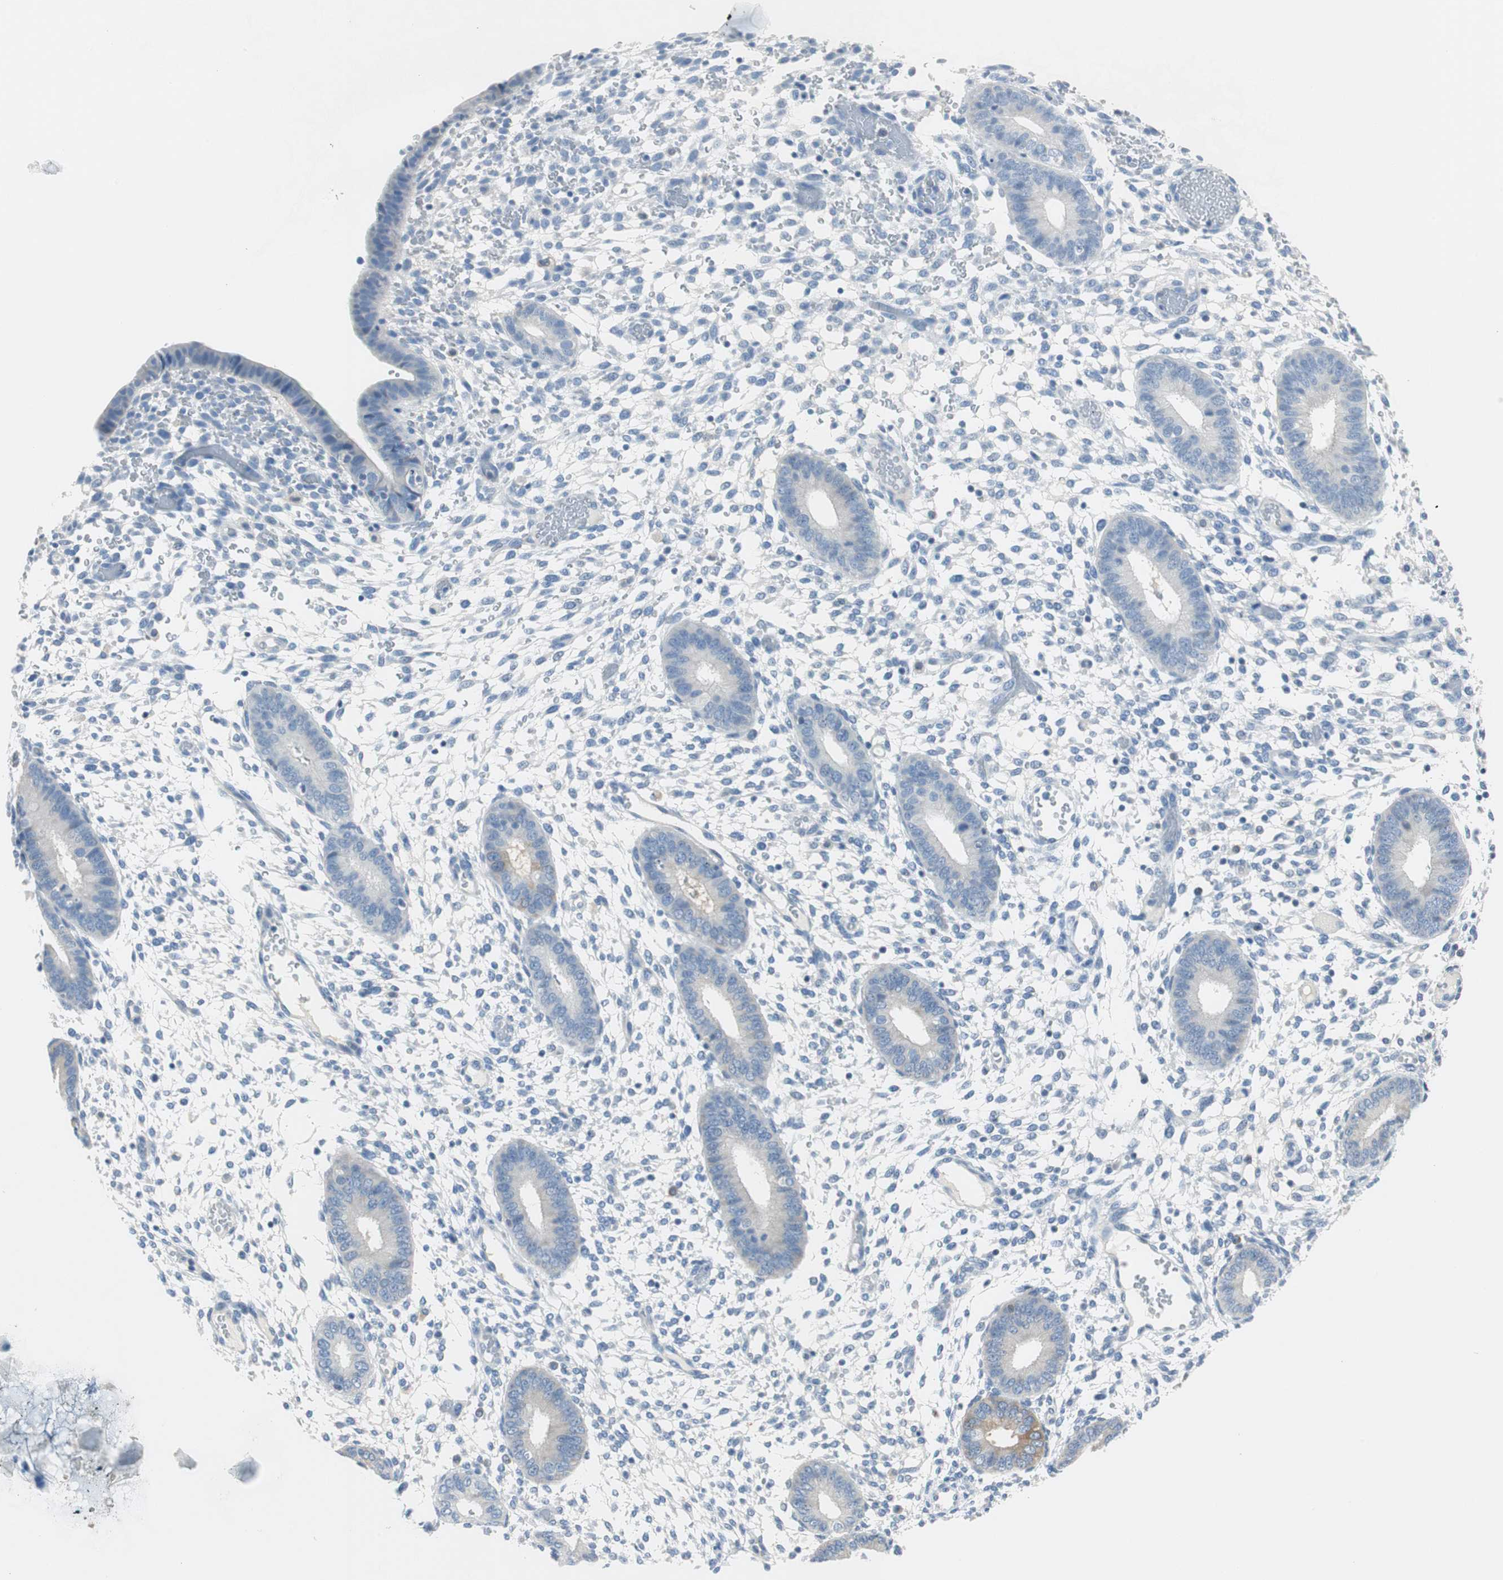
{"staining": {"intensity": "negative", "quantity": "none", "location": "none"}, "tissue": "endometrium", "cell_type": "Cells in endometrial stroma", "image_type": "normal", "snomed": [{"axis": "morphology", "description": "Normal tissue, NOS"}, {"axis": "topography", "description": "Endometrium"}], "caption": "High power microscopy histopathology image of an IHC image of benign endometrium, revealing no significant positivity in cells in endometrial stroma.", "gene": "FBP1", "patient": {"sex": "female", "age": 42}}